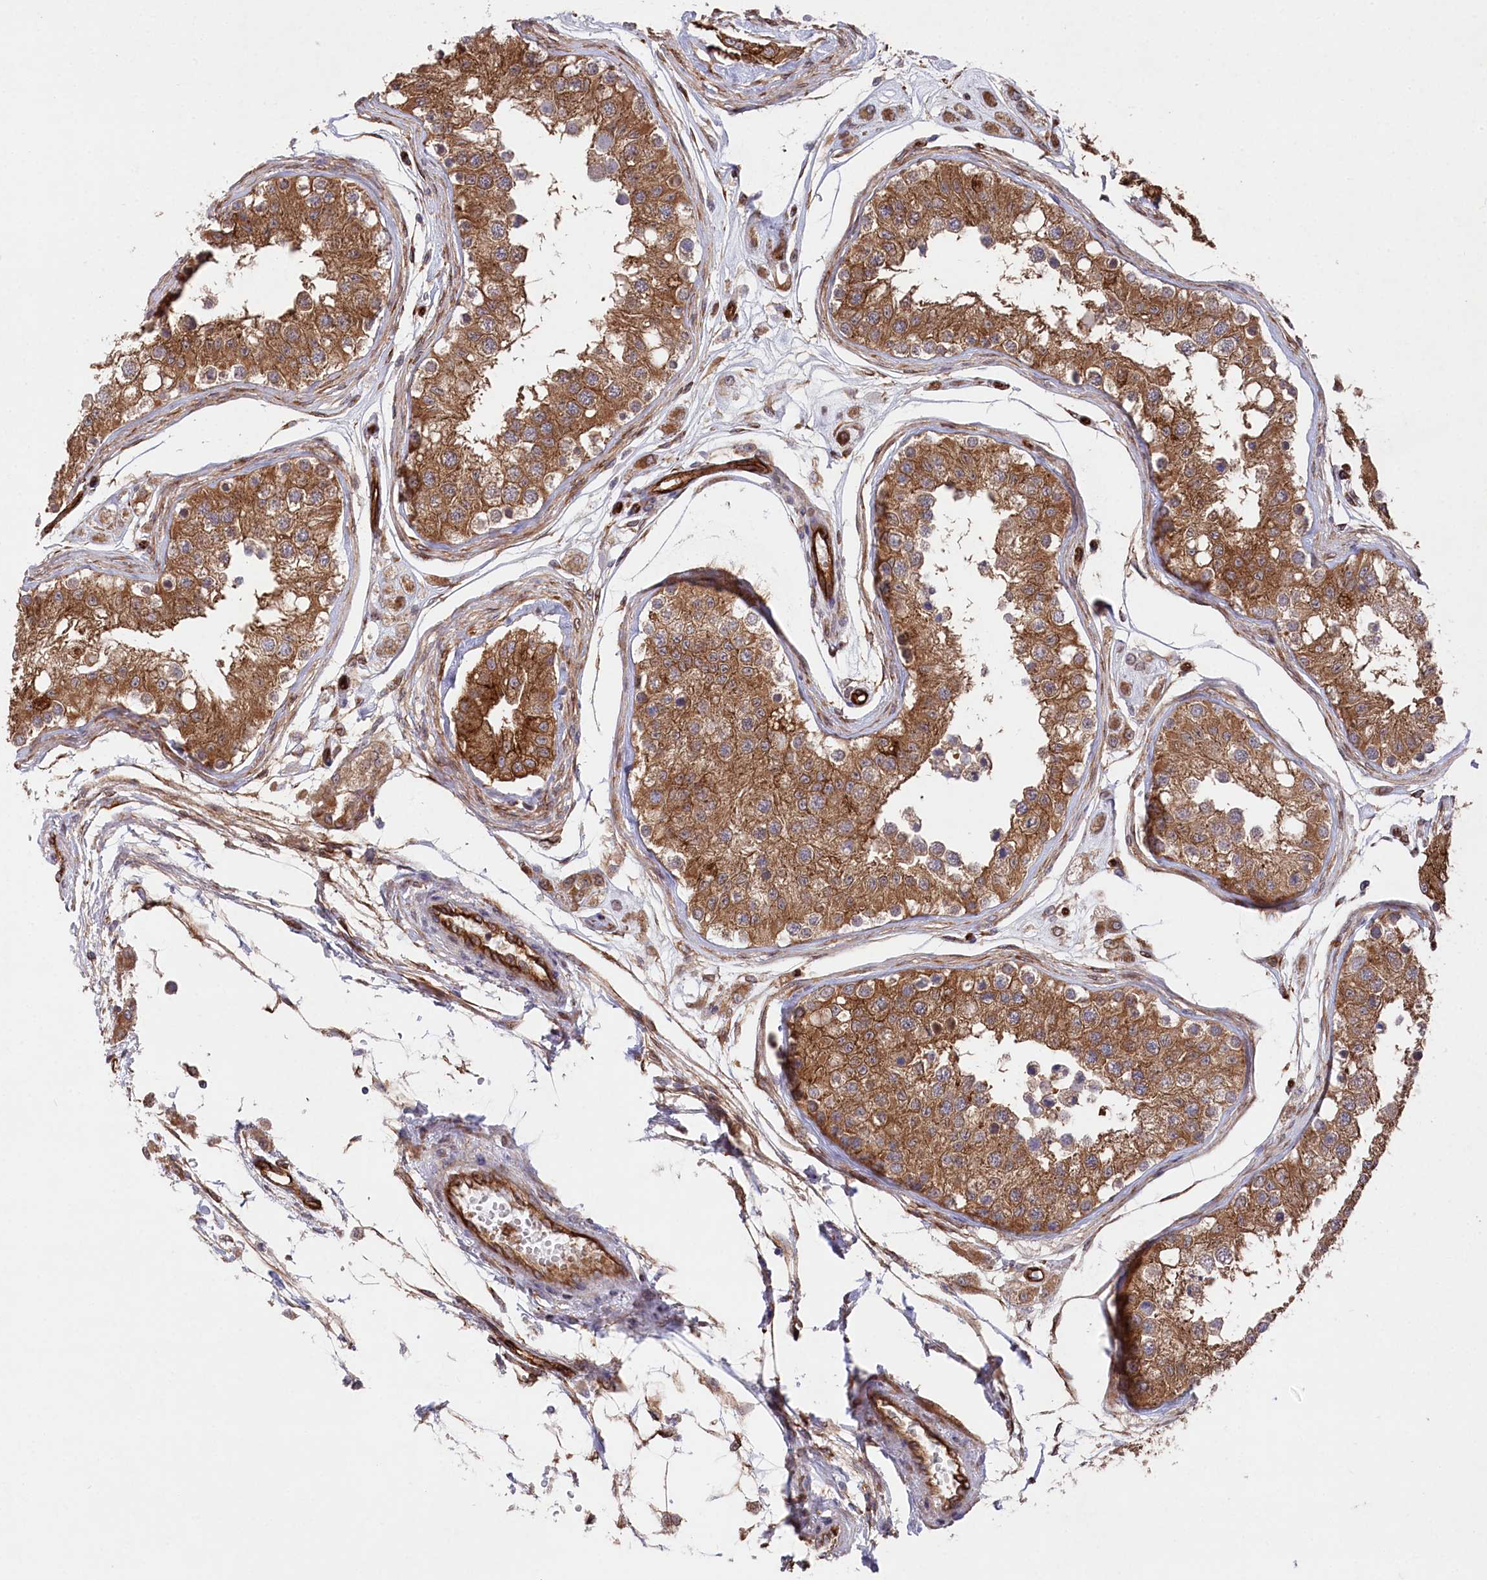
{"staining": {"intensity": "strong", "quantity": ">75%", "location": "cytoplasmic/membranous"}, "tissue": "testis", "cell_type": "Cells in seminiferous ducts", "image_type": "normal", "snomed": [{"axis": "morphology", "description": "Normal tissue, NOS"}, {"axis": "morphology", "description": "Adenocarcinoma, metastatic, NOS"}, {"axis": "topography", "description": "Testis"}], "caption": "DAB immunohistochemical staining of normal testis demonstrates strong cytoplasmic/membranous protein positivity in about >75% of cells in seminiferous ducts.", "gene": "MTPAP", "patient": {"sex": "male", "age": 26}}